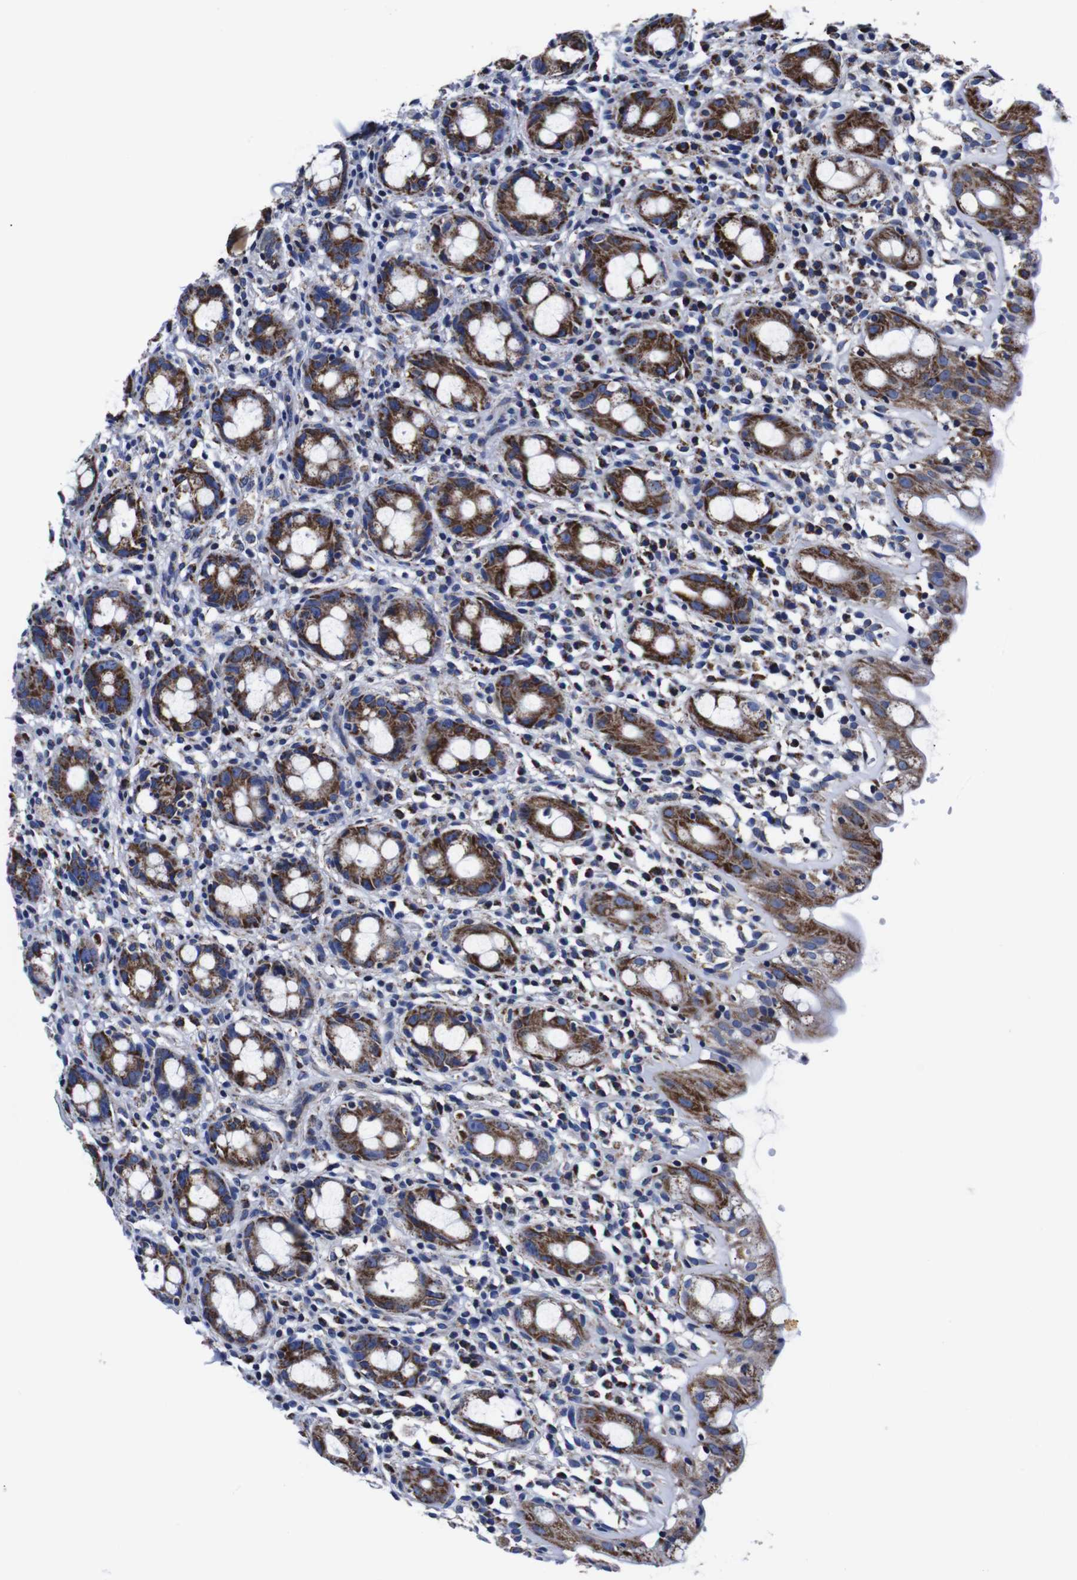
{"staining": {"intensity": "strong", "quantity": ">75%", "location": "cytoplasmic/membranous"}, "tissue": "rectum", "cell_type": "Glandular cells", "image_type": "normal", "snomed": [{"axis": "morphology", "description": "Normal tissue, NOS"}, {"axis": "topography", "description": "Rectum"}], "caption": "A micrograph showing strong cytoplasmic/membranous expression in about >75% of glandular cells in unremarkable rectum, as visualized by brown immunohistochemical staining.", "gene": "FKBP9", "patient": {"sex": "male", "age": 44}}